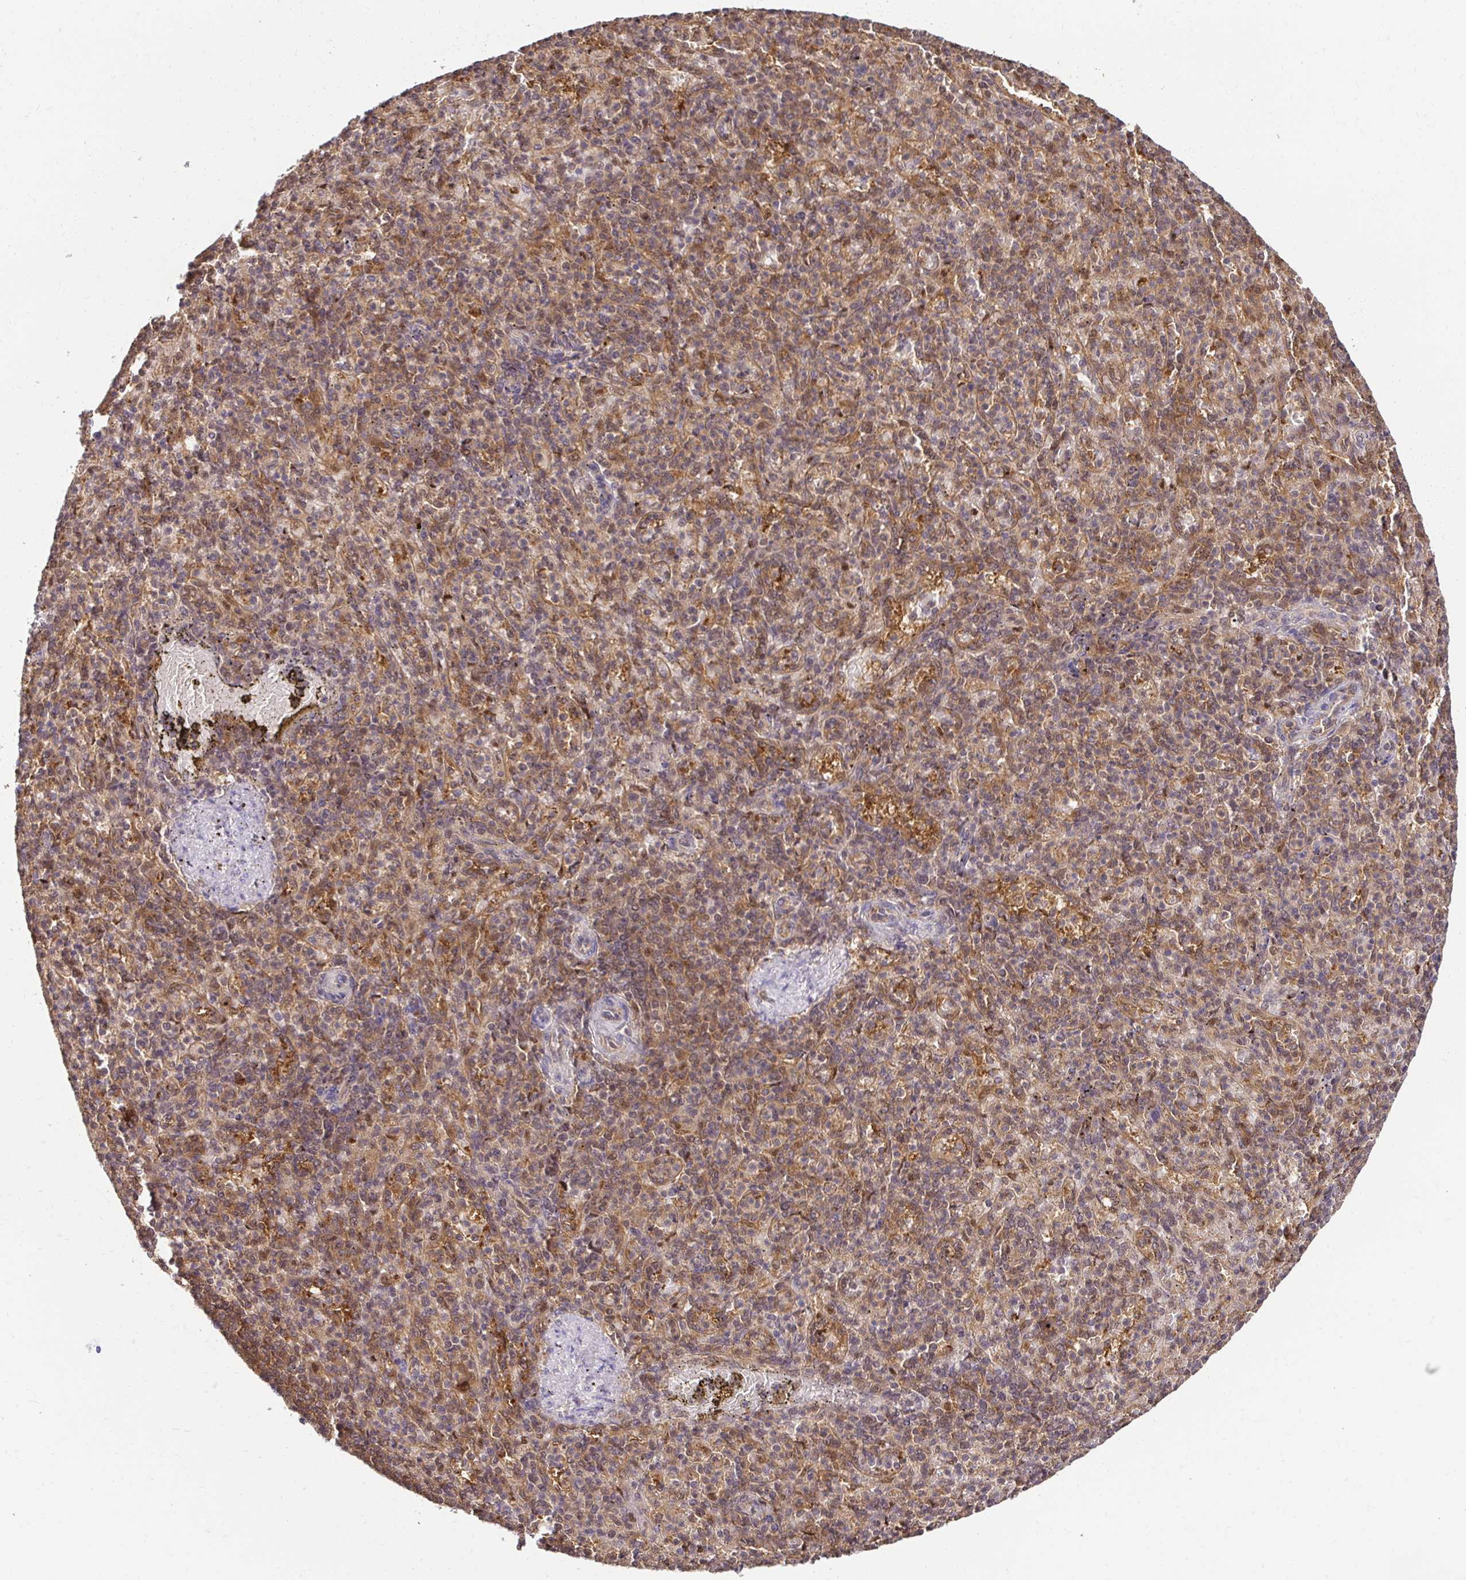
{"staining": {"intensity": "moderate", "quantity": "25%-75%", "location": "cytoplasmic/membranous,nuclear"}, "tissue": "spleen", "cell_type": "Cells in red pulp", "image_type": "normal", "snomed": [{"axis": "morphology", "description": "Normal tissue, NOS"}, {"axis": "topography", "description": "Spleen"}], "caption": "Protein staining shows moderate cytoplasmic/membranous,nuclear expression in approximately 25%-75% of cells in red pulp in unremarkable spleen. (Stains: DAB (3,3'-diaminobenzidine) in brown, nuclei in blue, Microscopy: brightfield microscopy at high magnification).", "gene": "PSMA4", "patient": {"sex": "female", "age": 74}}